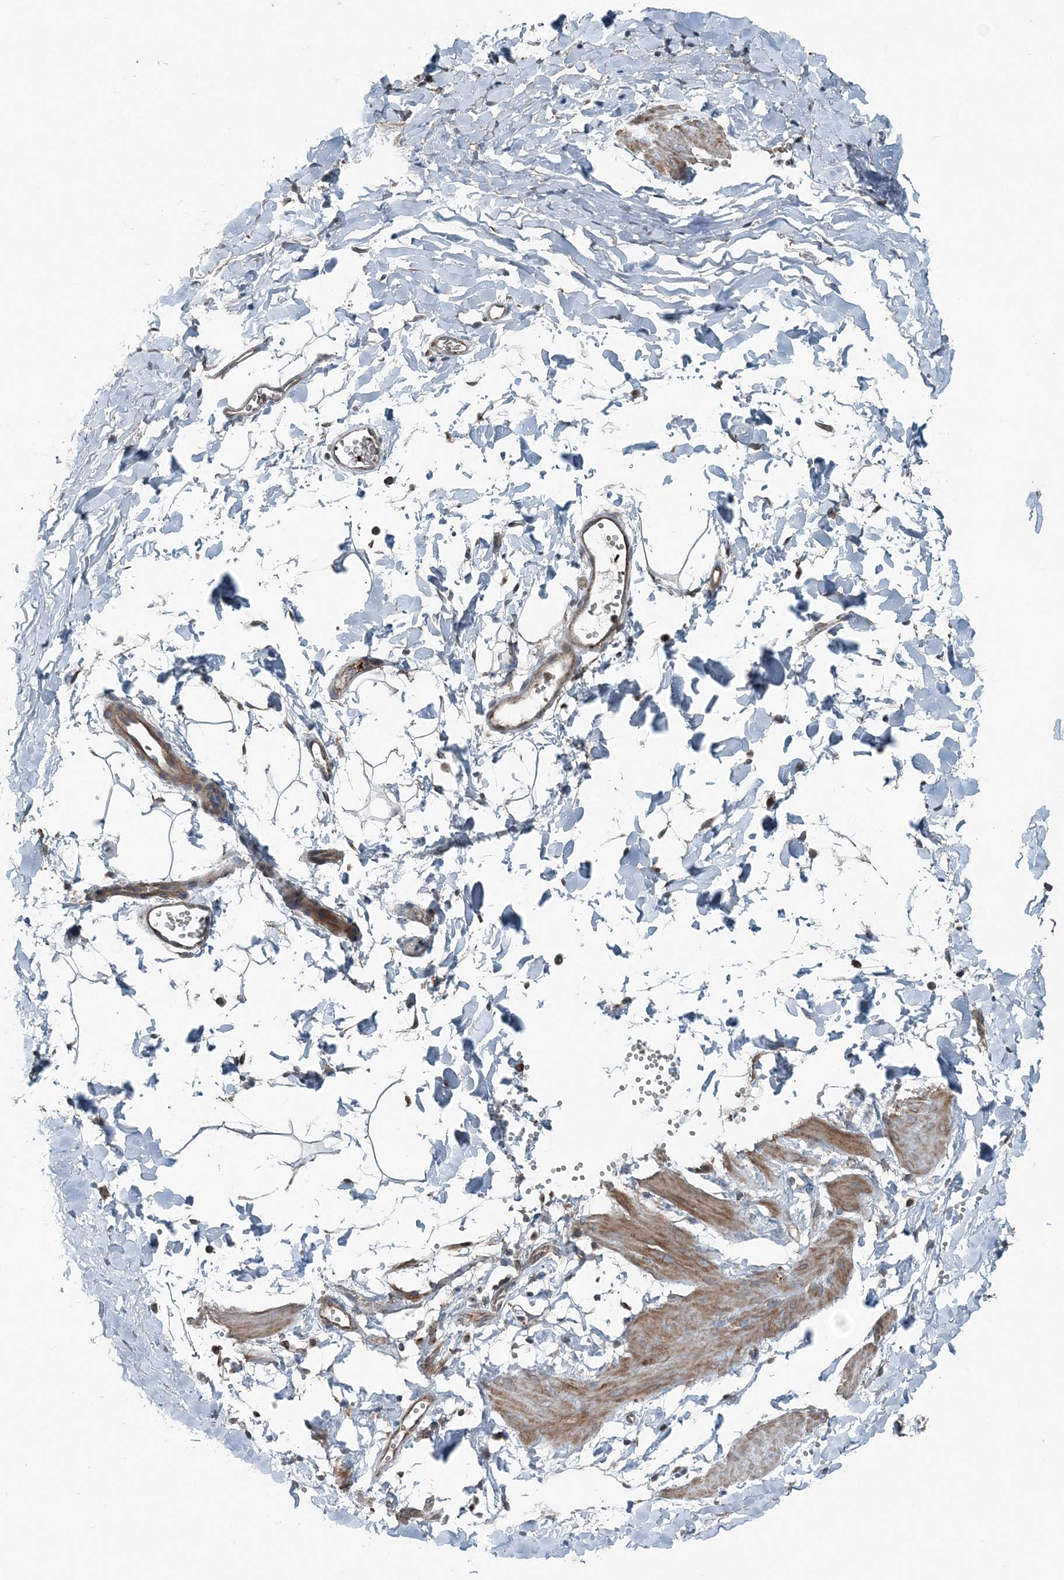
{"staining": {"intensity": "negative", "quantity": "none", "location": "none"}, "tissue": "adipose tissue", "cell_type": "Adipocytes", "image_type": "normal", "snomed": [{"axis": "morphology", "description": "Normal tissue, NOS"}, {"axis": "topography", "description": "Gallbladder"}, {"axis": "topography", "description": "Peripheral nerve tissue"}], "caption": "High power microscopy micrograph of an immunohistochemistry (IHC) image of benign adipose tissue, revealing no significant staining in adipocytes. (Immunohistochemistry, brightfield microscopy, high magnification).", "gene": "KY", "patient": {"sex": "male", "age": 38}}